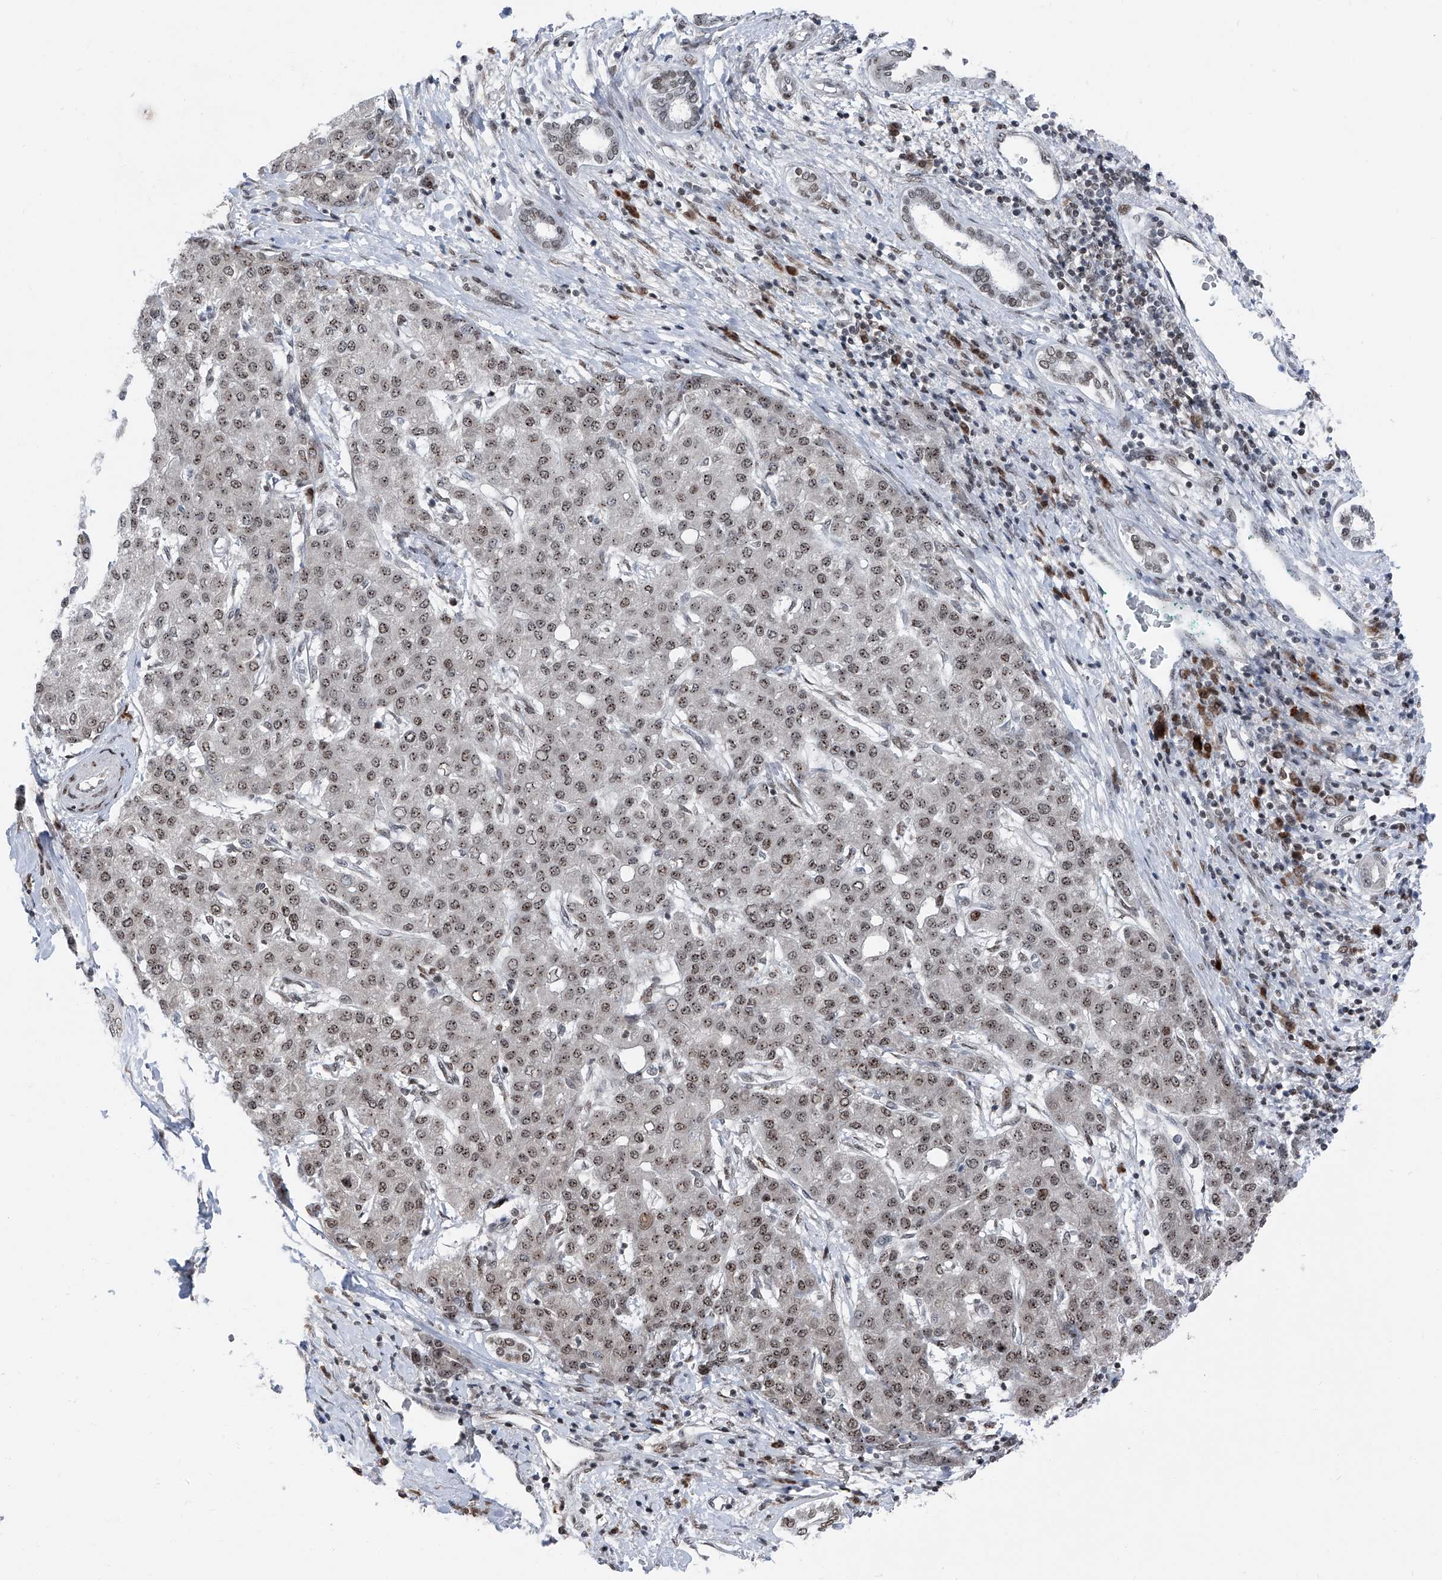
{"staining": {"intensity": "moderate", "quantity": ">75%", "location": "nuclear"}, "tissue": "liver cancer", "cell_type": "Tumor cells", "image_type": "cancer", "snomed": [{"axis": "morphology", "description": "Carcinoma, Hepatocellular, NOS"}, {"axis": "topography", "description": "Liver"}], "caption": "Immunohistochemistry of liver cancer exhibits medium levels of moderate nuclear expression in about >75% of tumor cells.", "gene": "BMI1", "patient": {"sex": "male", "age": 65}}